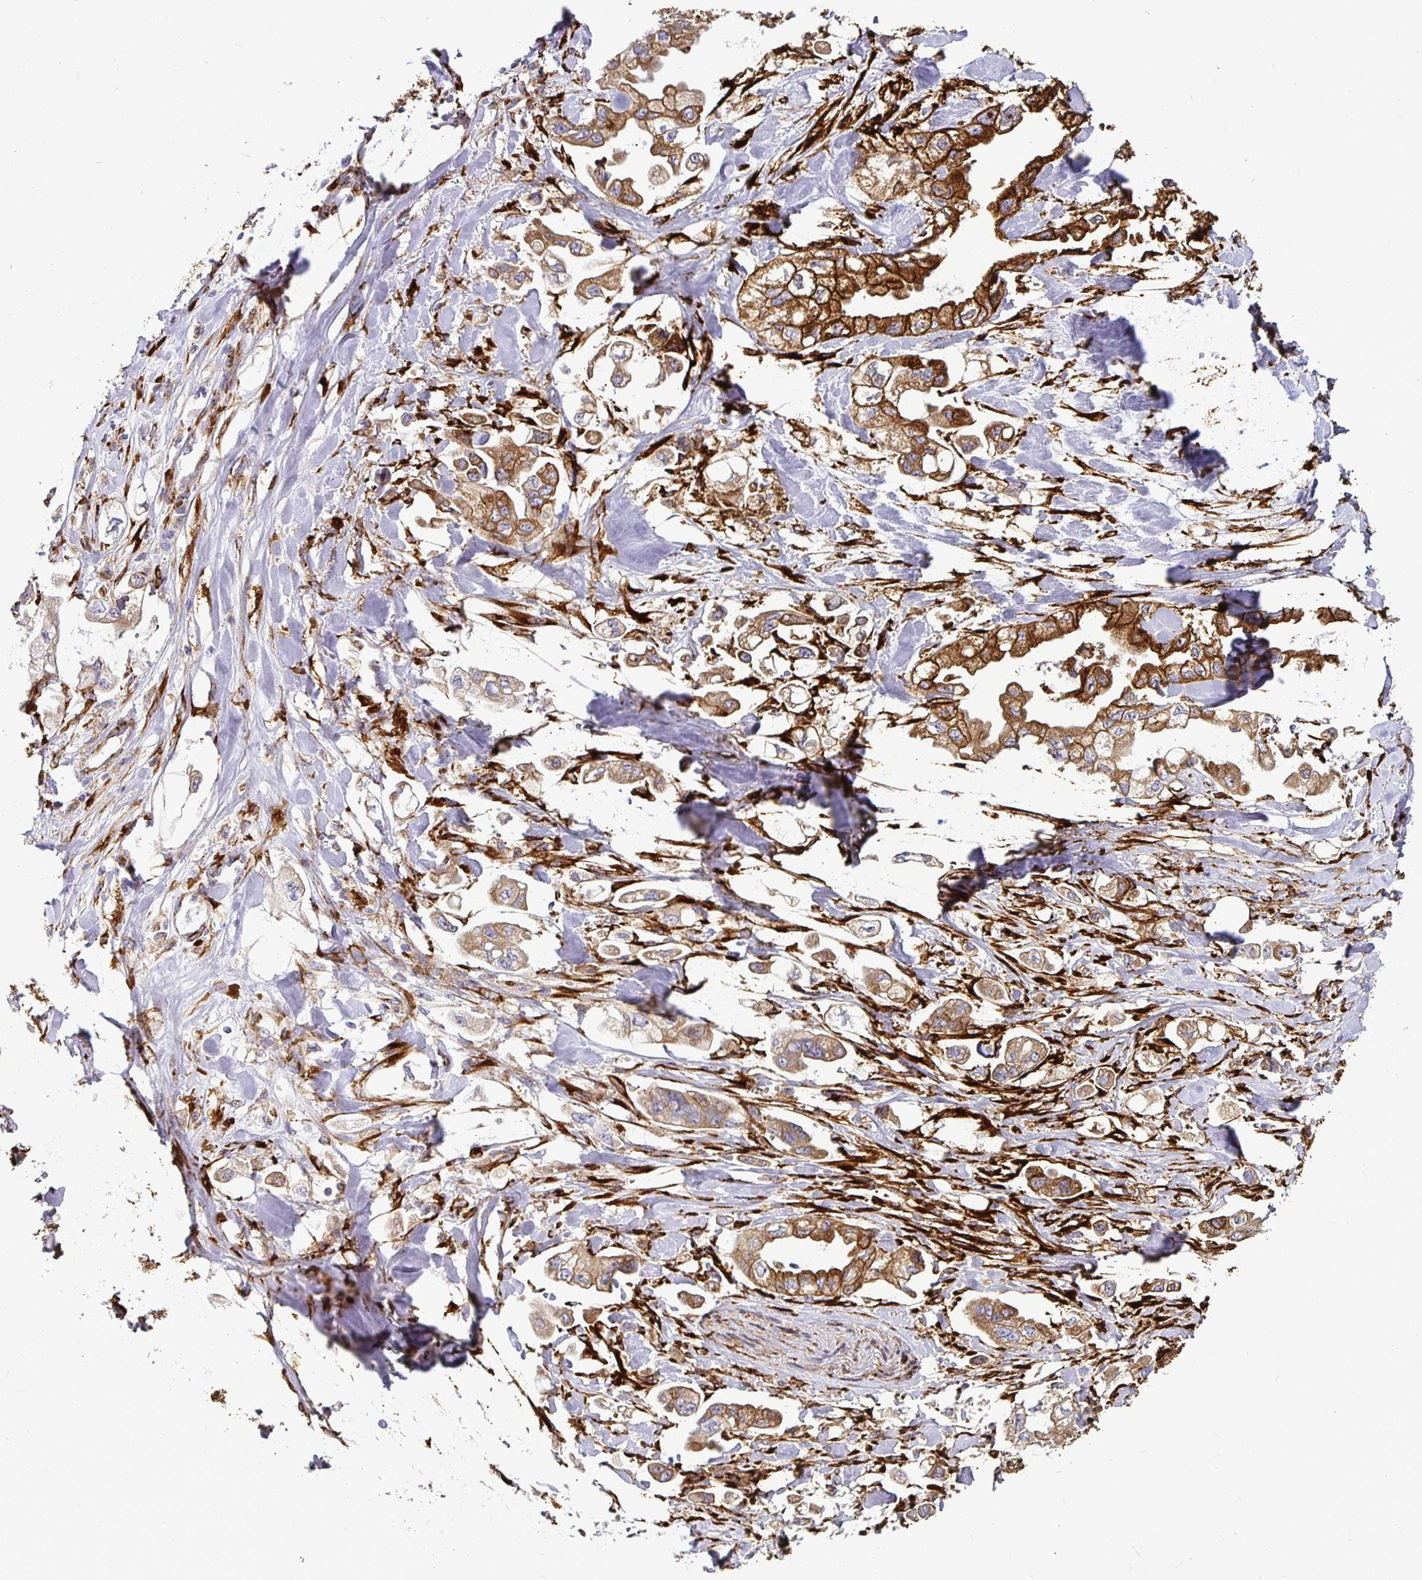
{"staining": {"intensity": "moderate", "quantity": ">75%", "location": "cytoplasmic/membranous"}, "tissue": "stomach cancer", "cell_type": "Tumor cells", "image_type": "cancer", "snomed": [{"axis": "morphology", "description": "Adenocarcinoma, NOS"}, {"axis": "topography", "description": "Stomach"}], "caption": "Adenocarcinoma (stomach) stained with immunohistochemistry (IHC) shows moderate cytoplasmic/membranous positivity in about >75% of tumor cells.", "gene": "P4HA2", "patient": {"sex": "male", "age": 62}}